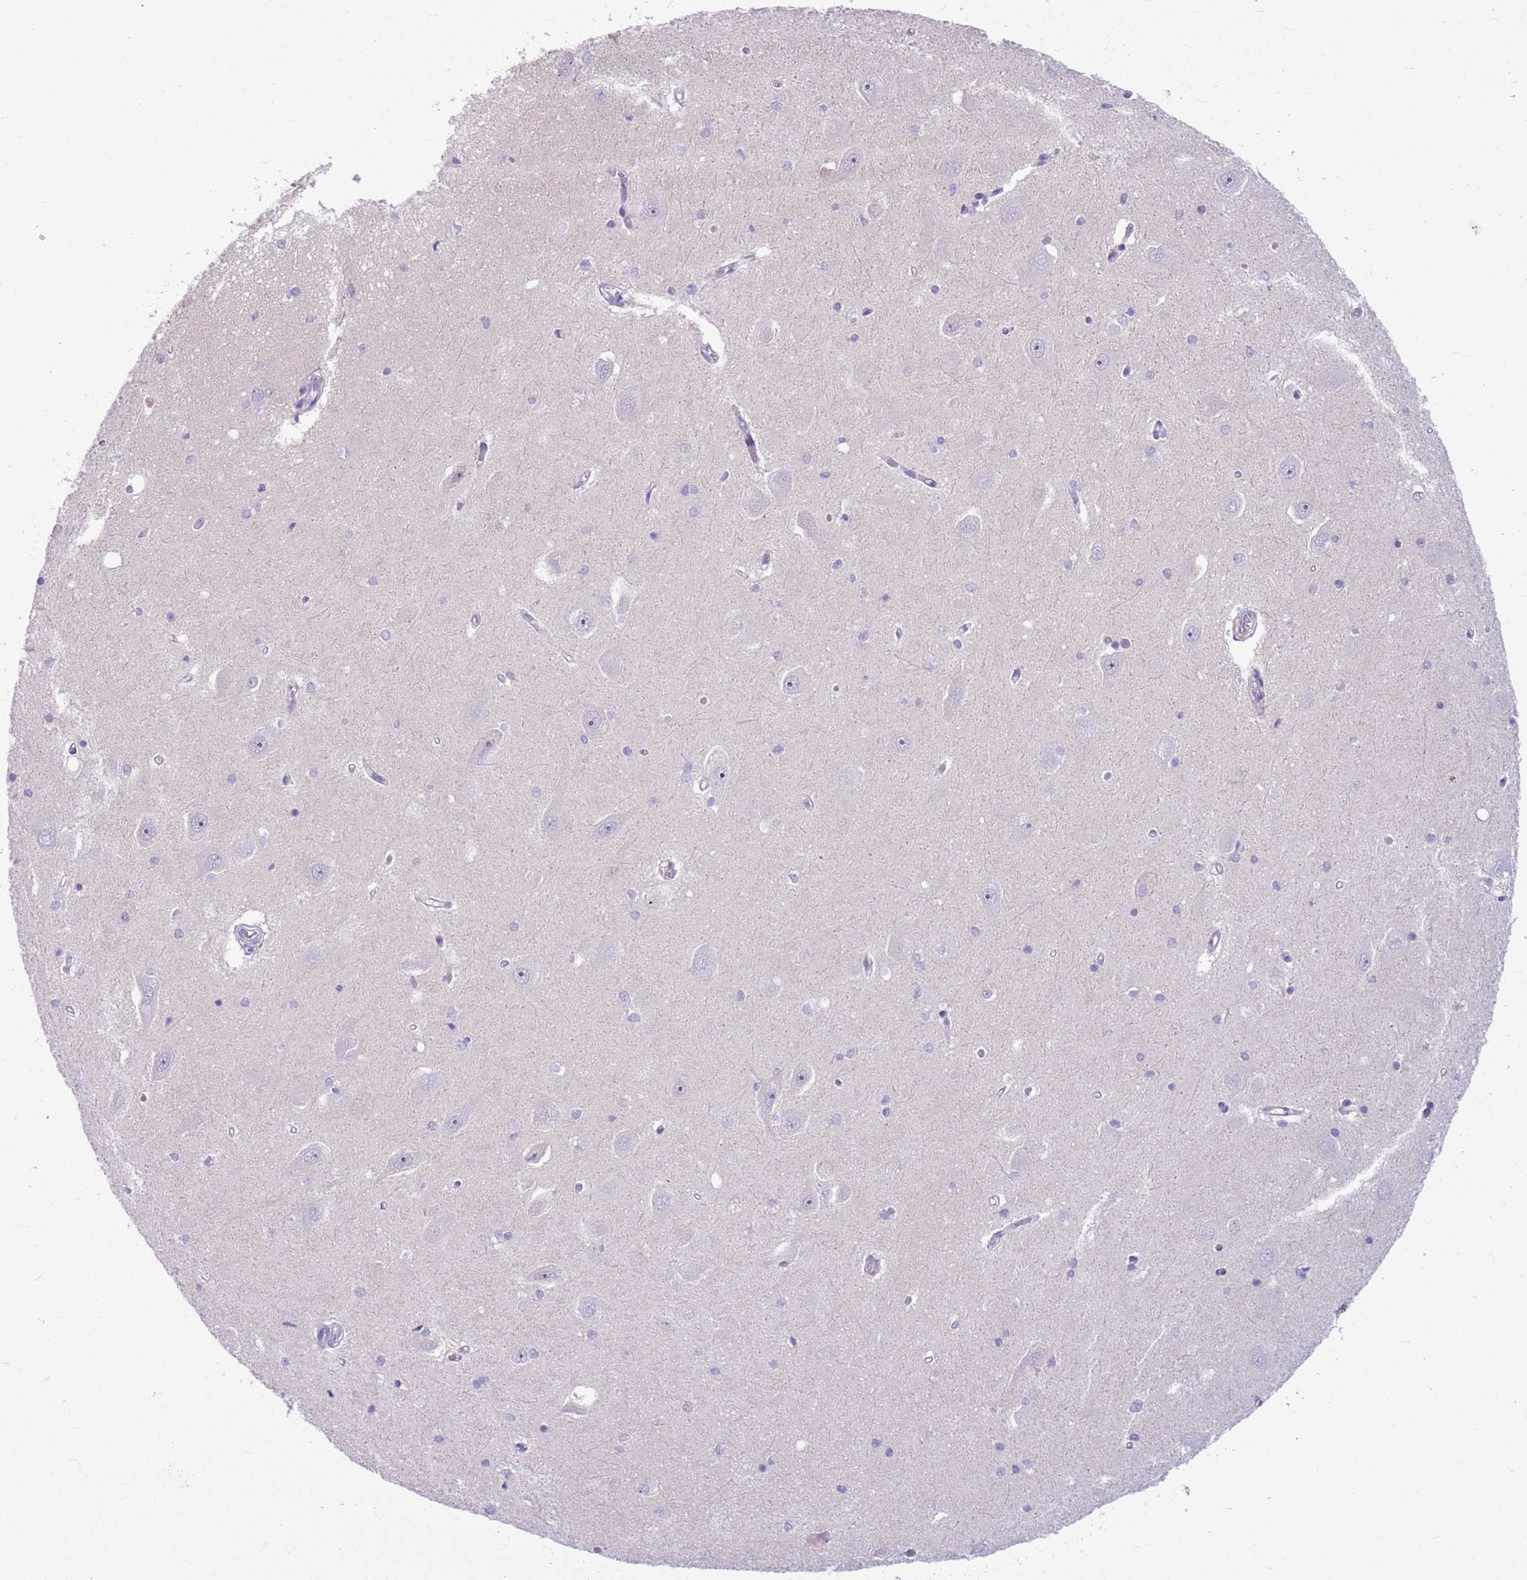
{"staining": {"intensity": "negative", "quantity": "none", "location": "none"}, "tissue": "hippocampus", "cell_type": "Glial cells", "image_type": "normal", "snomed": [{"axis": "morphology", "description": "Normal tissue, NOS"}, {"axis": "topography", "description": "Hippocampus"}], "caption": "Immunohistochemistry (IHC) image of unremarkable hippocampus: human hippocampus stained with DAB (3,3'-diaminobenzidine) shows no significant protein staining in glial cells.", "gene": "SNX6", "patient": {"sex": "male", "age": 45}}